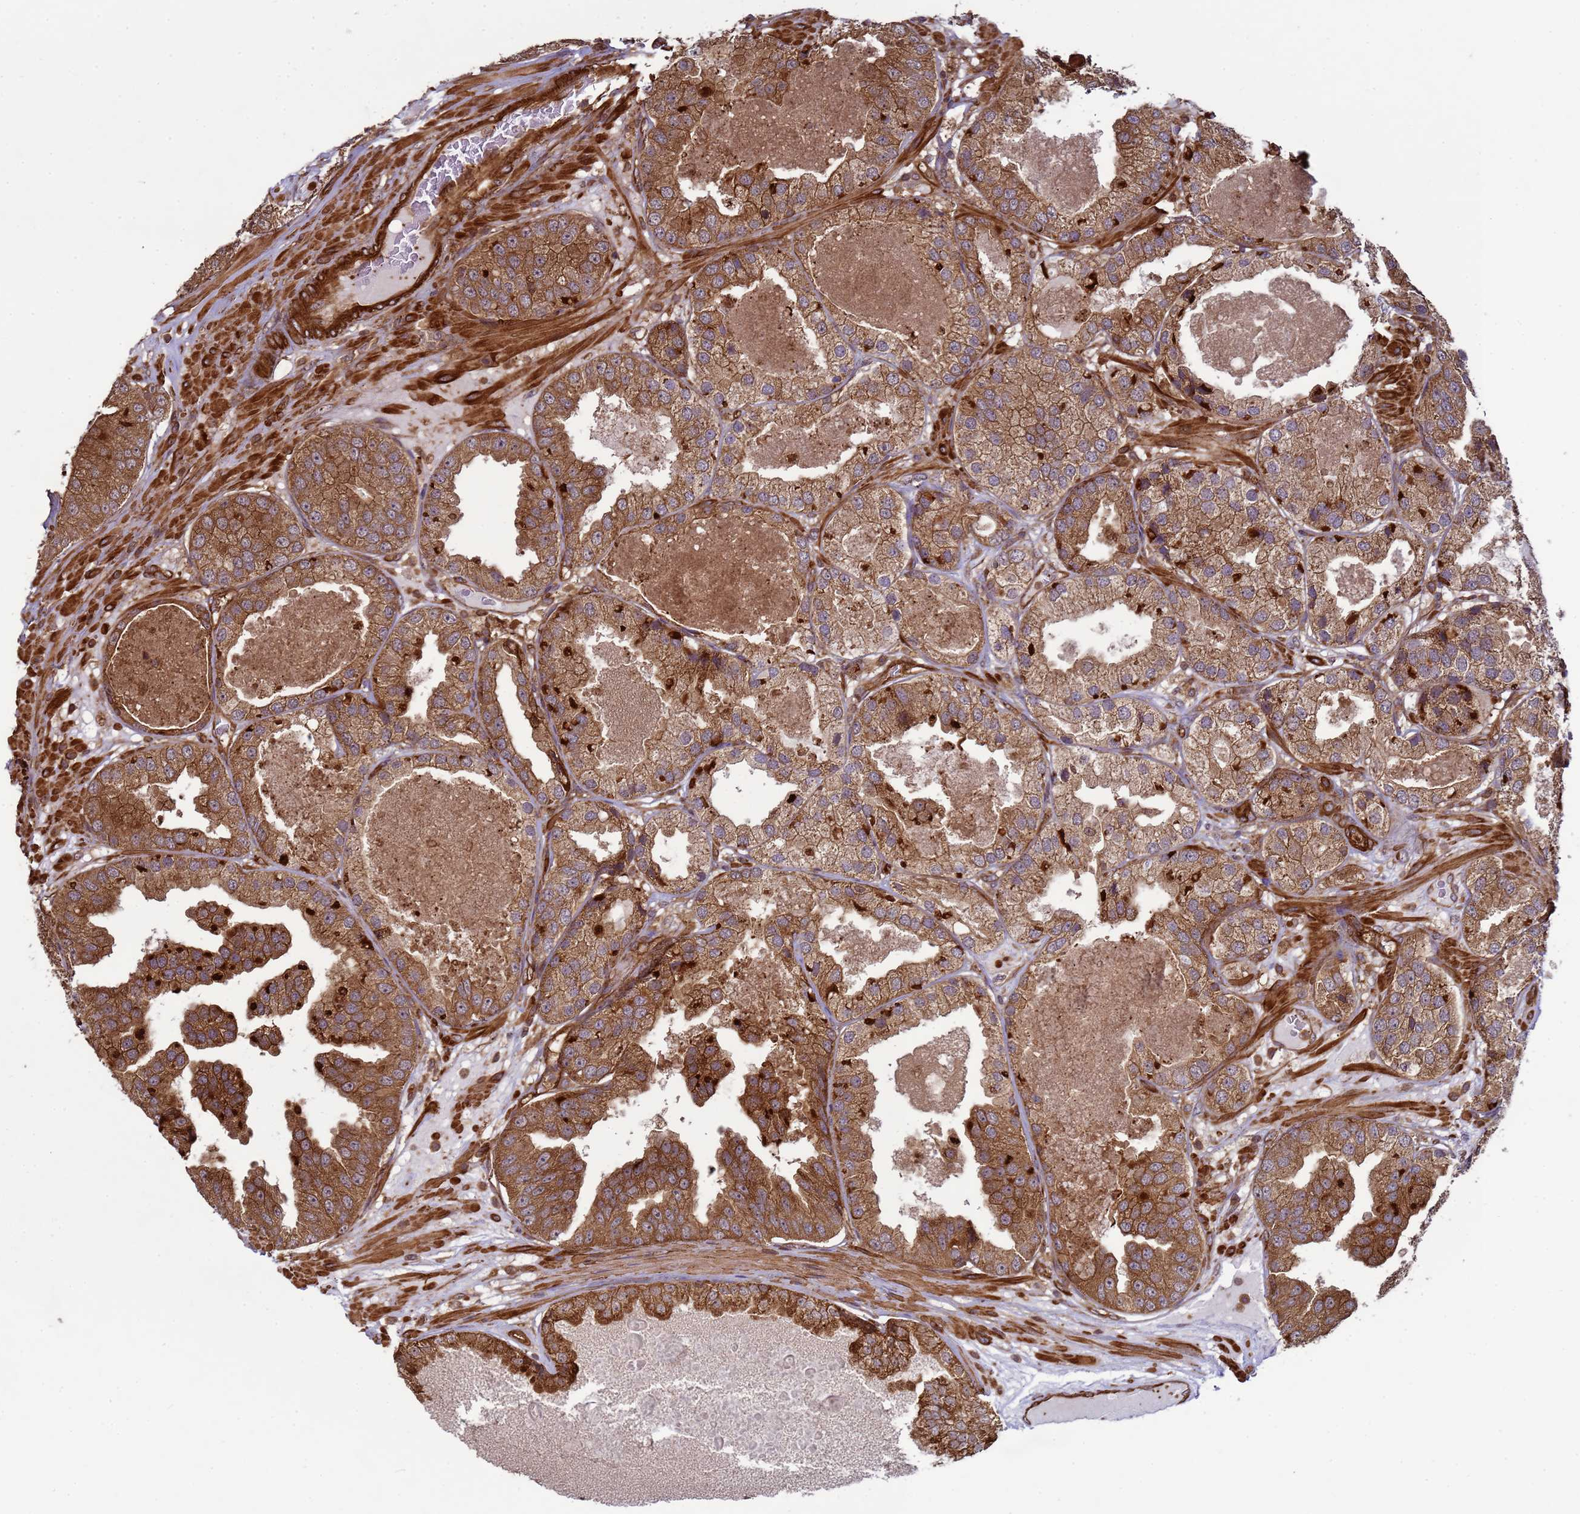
{"staining": {"intensity": "moderate", "quantity": ">75%", "location": "cytoplasmic/membranous"}, "tissue": "prostate cancer", "cell_type": "Tumor cells", "image_type": "cancer", "snomed": [{"axis": "morphology", "description": "Adenocarcinoma, High grade"}, {"axis": "topography", "description": "Prostate"}], "caption": "Protein analysis of high-grade adenocarcinoma (prostate) tissue shows moderate cytoplasmic/membranous positivity in about >75% of tumor cells. The protein of interest is shown in brown color, while the nuclei are stained blue.", "gene": "CNOT1", "patient": {"sex": "male", "age": 63}}